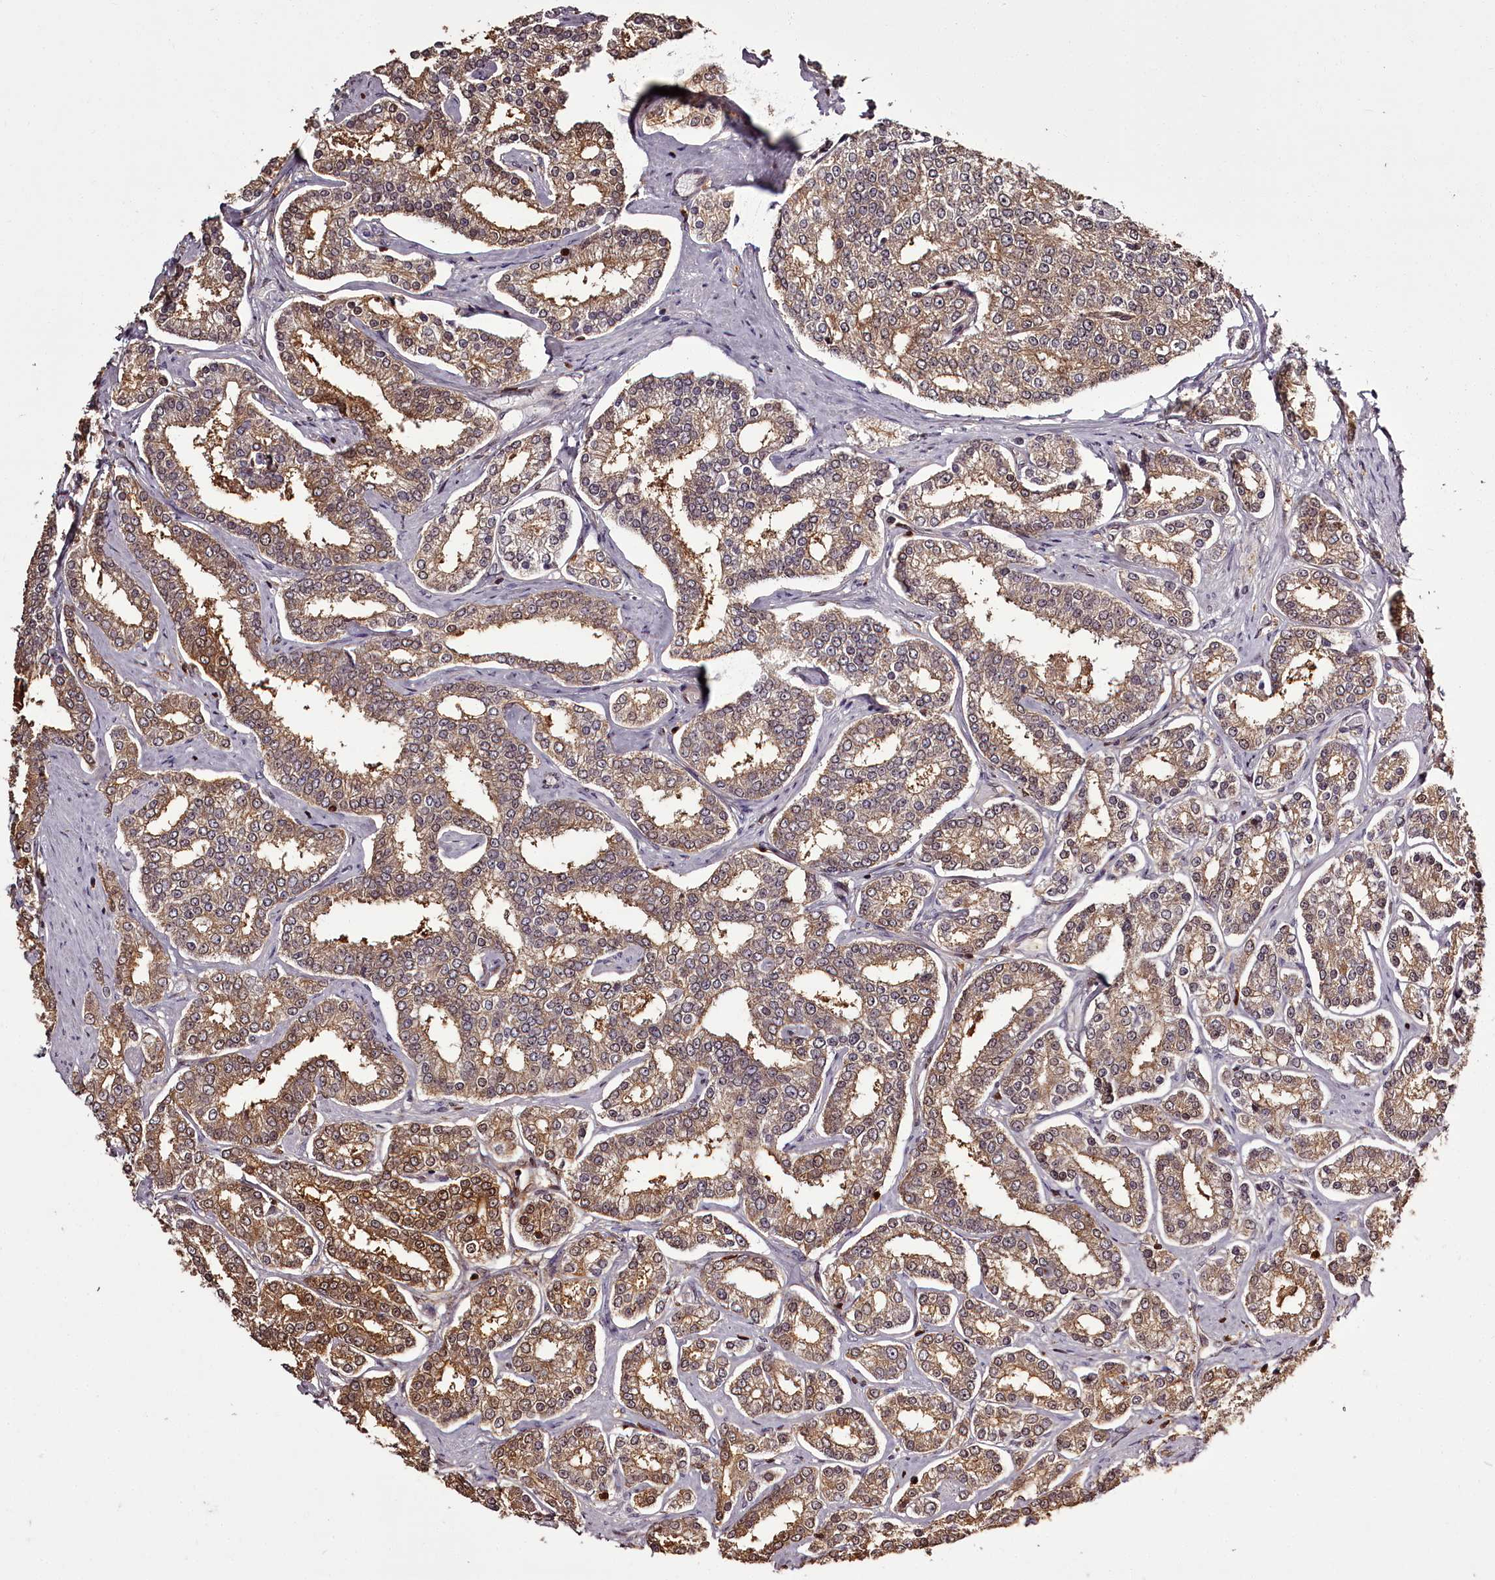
{"staining": {"intensity": "moderate", "quantity": ">75%", "location": "cytoplasmic/membranous"}, "tissue": "prostate cancer", "cell_type": "Tumor cells", "image_type": "cancer", "snomed": [{"axis": "morphology", "description": "Normal tissue, NOS"}, {"axis": "morphology", "description": "Adenocarcinoma, High grade"}, {"axis": "topography", "description": "Prostate"}], "caption": "IHC of human prostate cancer demonstrates medium levels of moderate cytoplasmic/membranous expression in about >75% of tumor cells.", "gene": "NPRL2", "patient": {"sex": "male", "age": 83}}